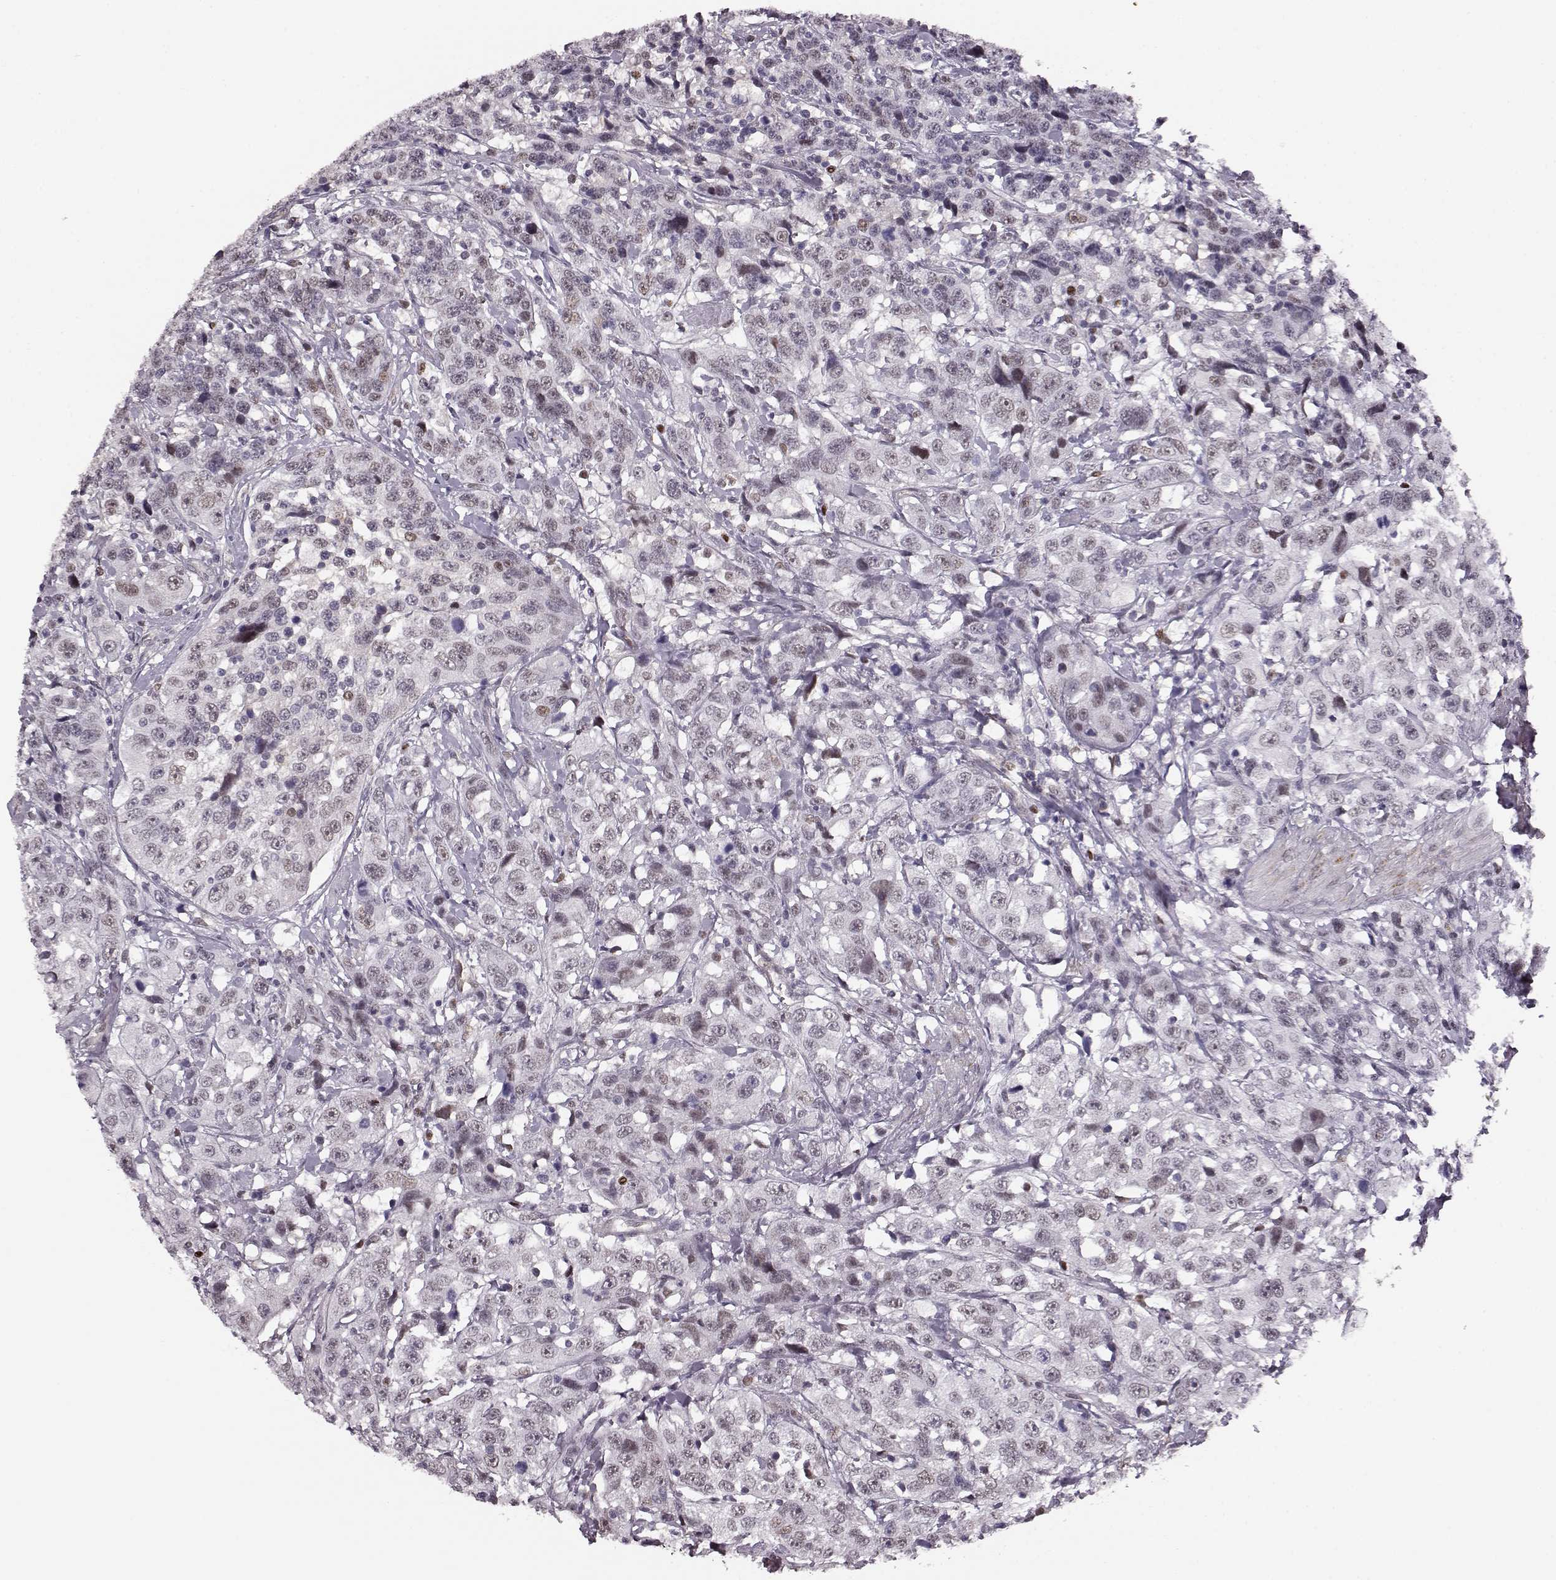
{"staining": {"intensity": "moderate", "quantity": "<25%", "location": "nuclear"}, "tissue": "urothelial cancer", "cell_type": "Tumor cells", "image_type": "cancer", "snomed": [{"axis": "morphology", "description": "Urothelial carcinoma, NOS"}, {"axis": "morphology", "description": "Urothelial carcinoma, High grade"}, {"axis": "topography", "description": "Urinary bladder"}], "caption": "Urothelial cancer stained for a protein (brown) reveals moderate nuclear positive staining in about <25% of tumor cells.", "gene": "KLF6", "patient": {"sex": "female", "age": 73}}